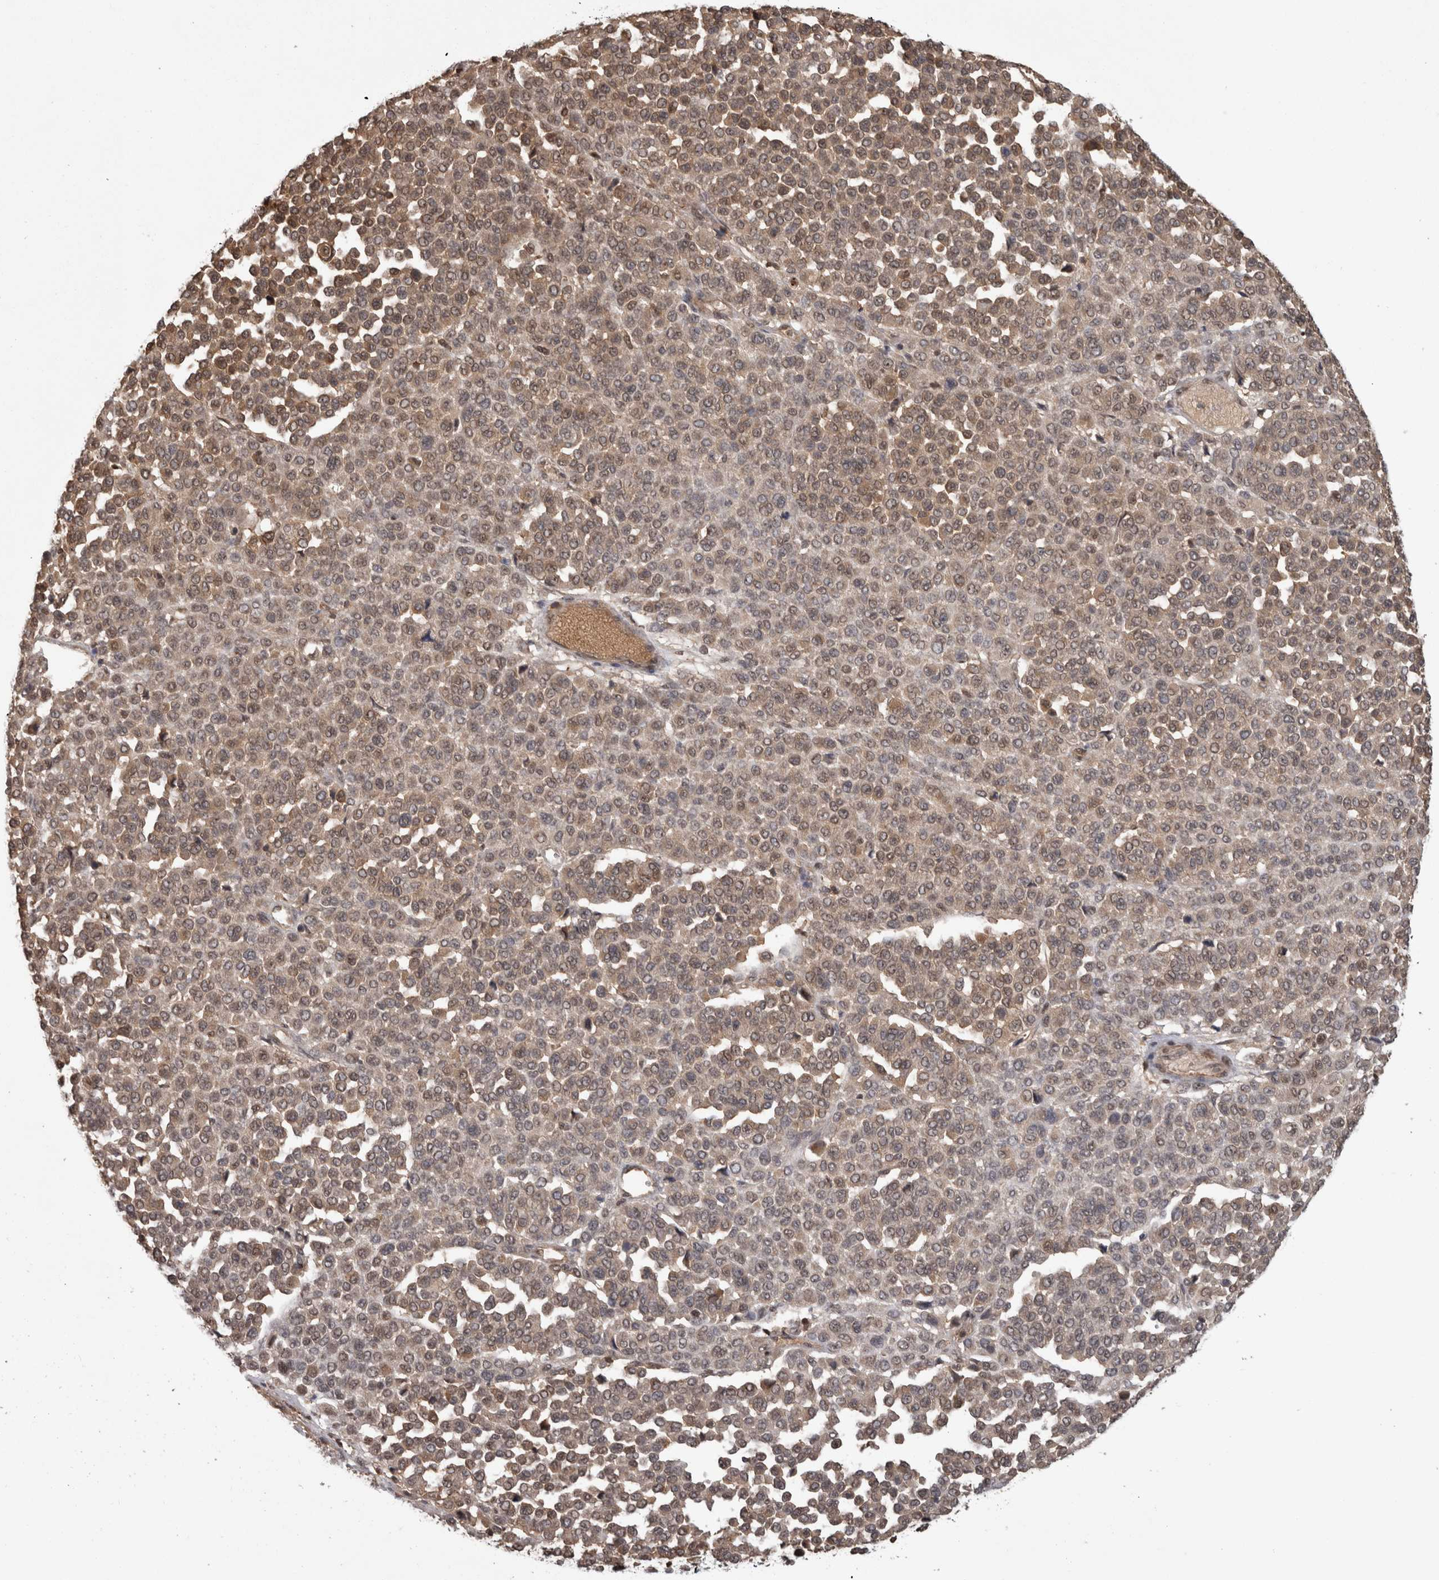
{"staining": {"intensity": "weak", "quantity": ">75%", "location": "cytoplasmic/membranous,nuclear"}, "tissue": "melanoma", "cell_type": "Tumor cells", "image_type": "cancer", "snomed": [{"axis": "morphology", "description": "Malignant melanoma, Metastatic site"}, {"axis": "topography", "description": "Pancreas"}], "caption": "There is low levels of weak cytoplasmic/membranous and nuclear staining in tumor cells of melanoma, as demonstrated by immunohistochemical staining (brown color).", "gene": "TDRD7", "patient": {"sex": "female", "age": 30}}